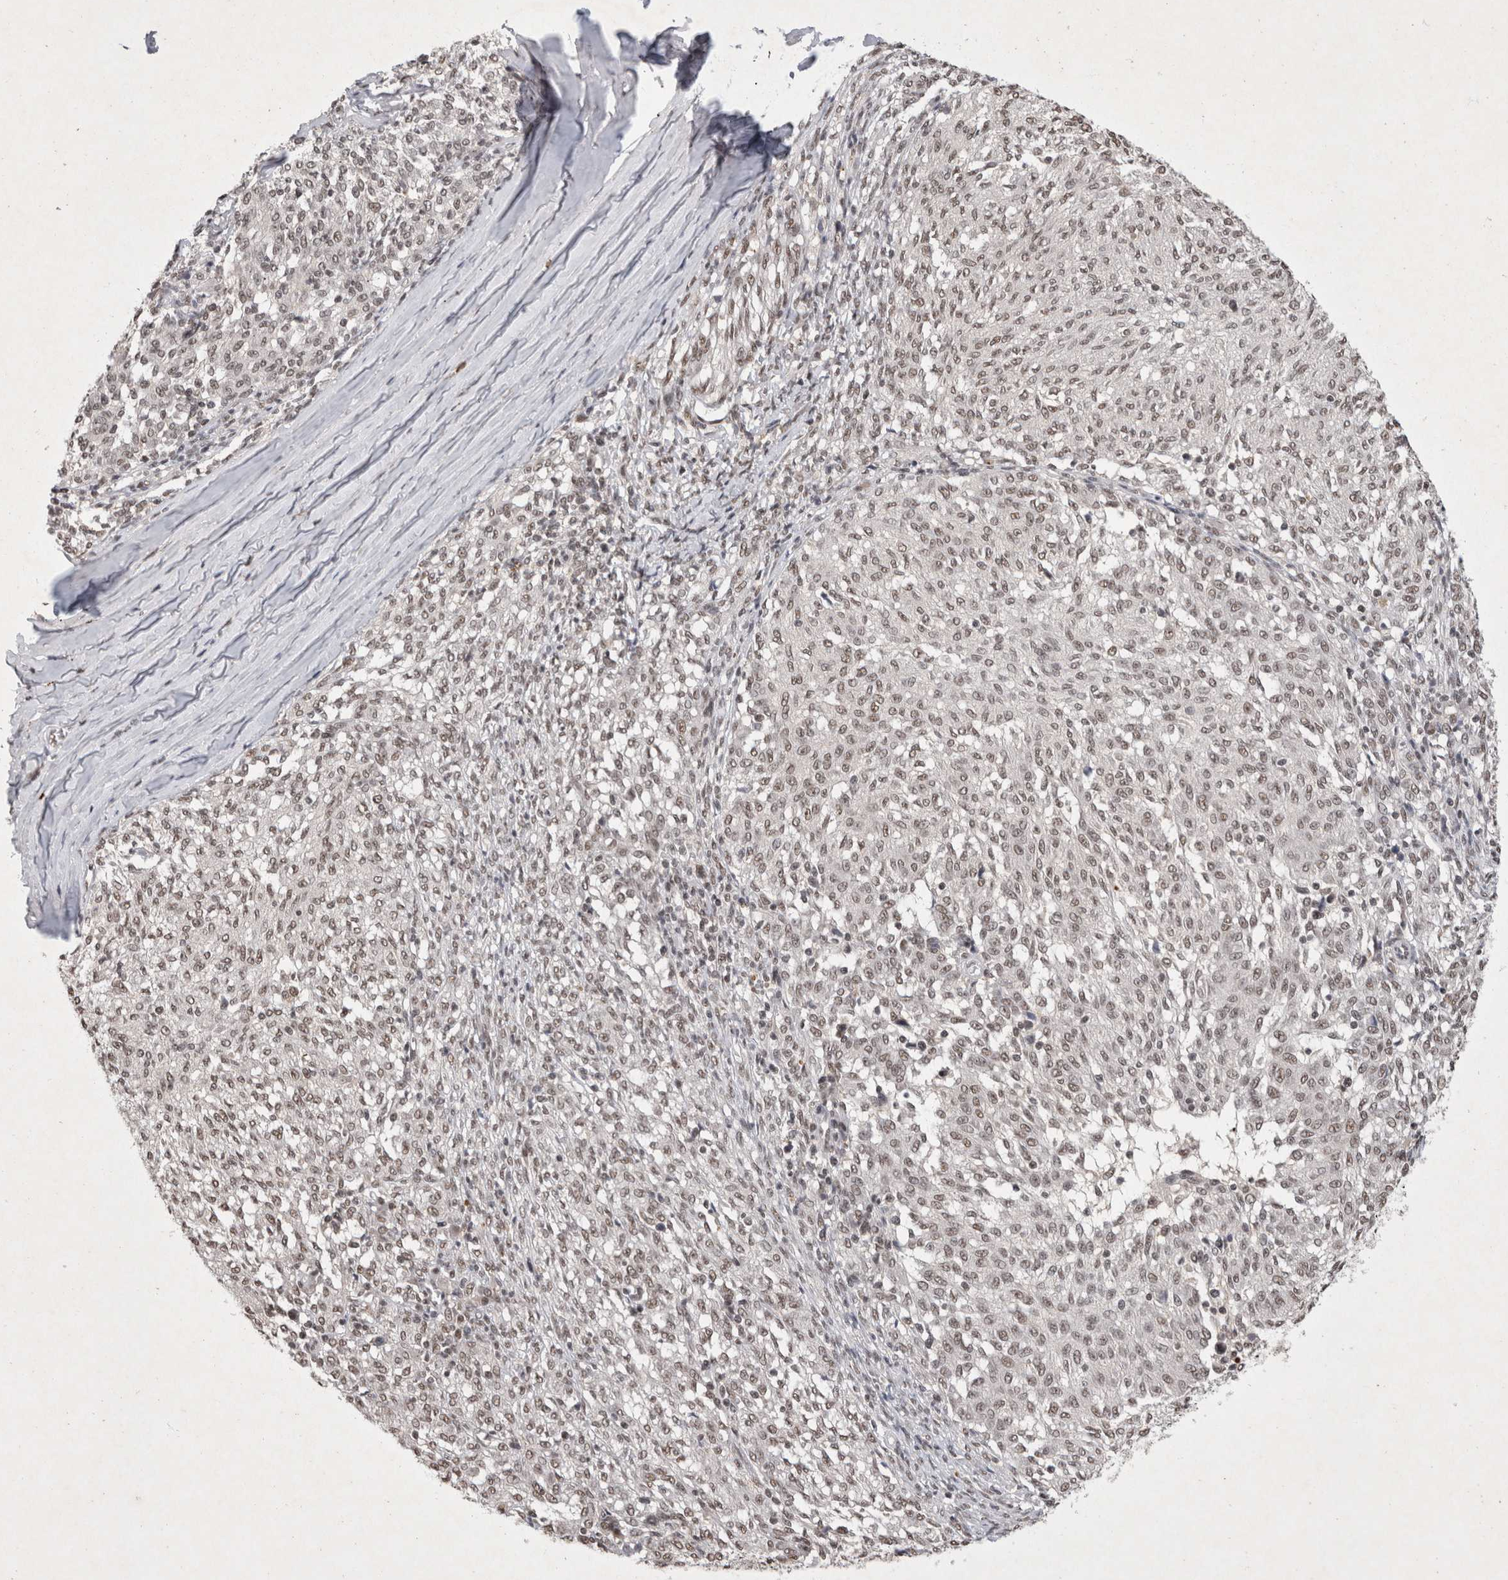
{"staining": {"intensity": "weak", "quantity": "25%-75%", "location": "nuclear"}, "tissue": "melanoma", "cell_type": "Tumor cells", "image_type": "cancer", "snomed": [{"axis": "morphology", "description": "Malignant melanoma, NOS"}, {"axis": "topography", "description": "Skin"}], "caption": "Malignant melanoma stained for a protein (brown) exhibits weak nuclear positive staining in approximately 25%-75% of tumor cells.", "gene": "XRCC5", "patient": {"sex": "female", "age": 72}}